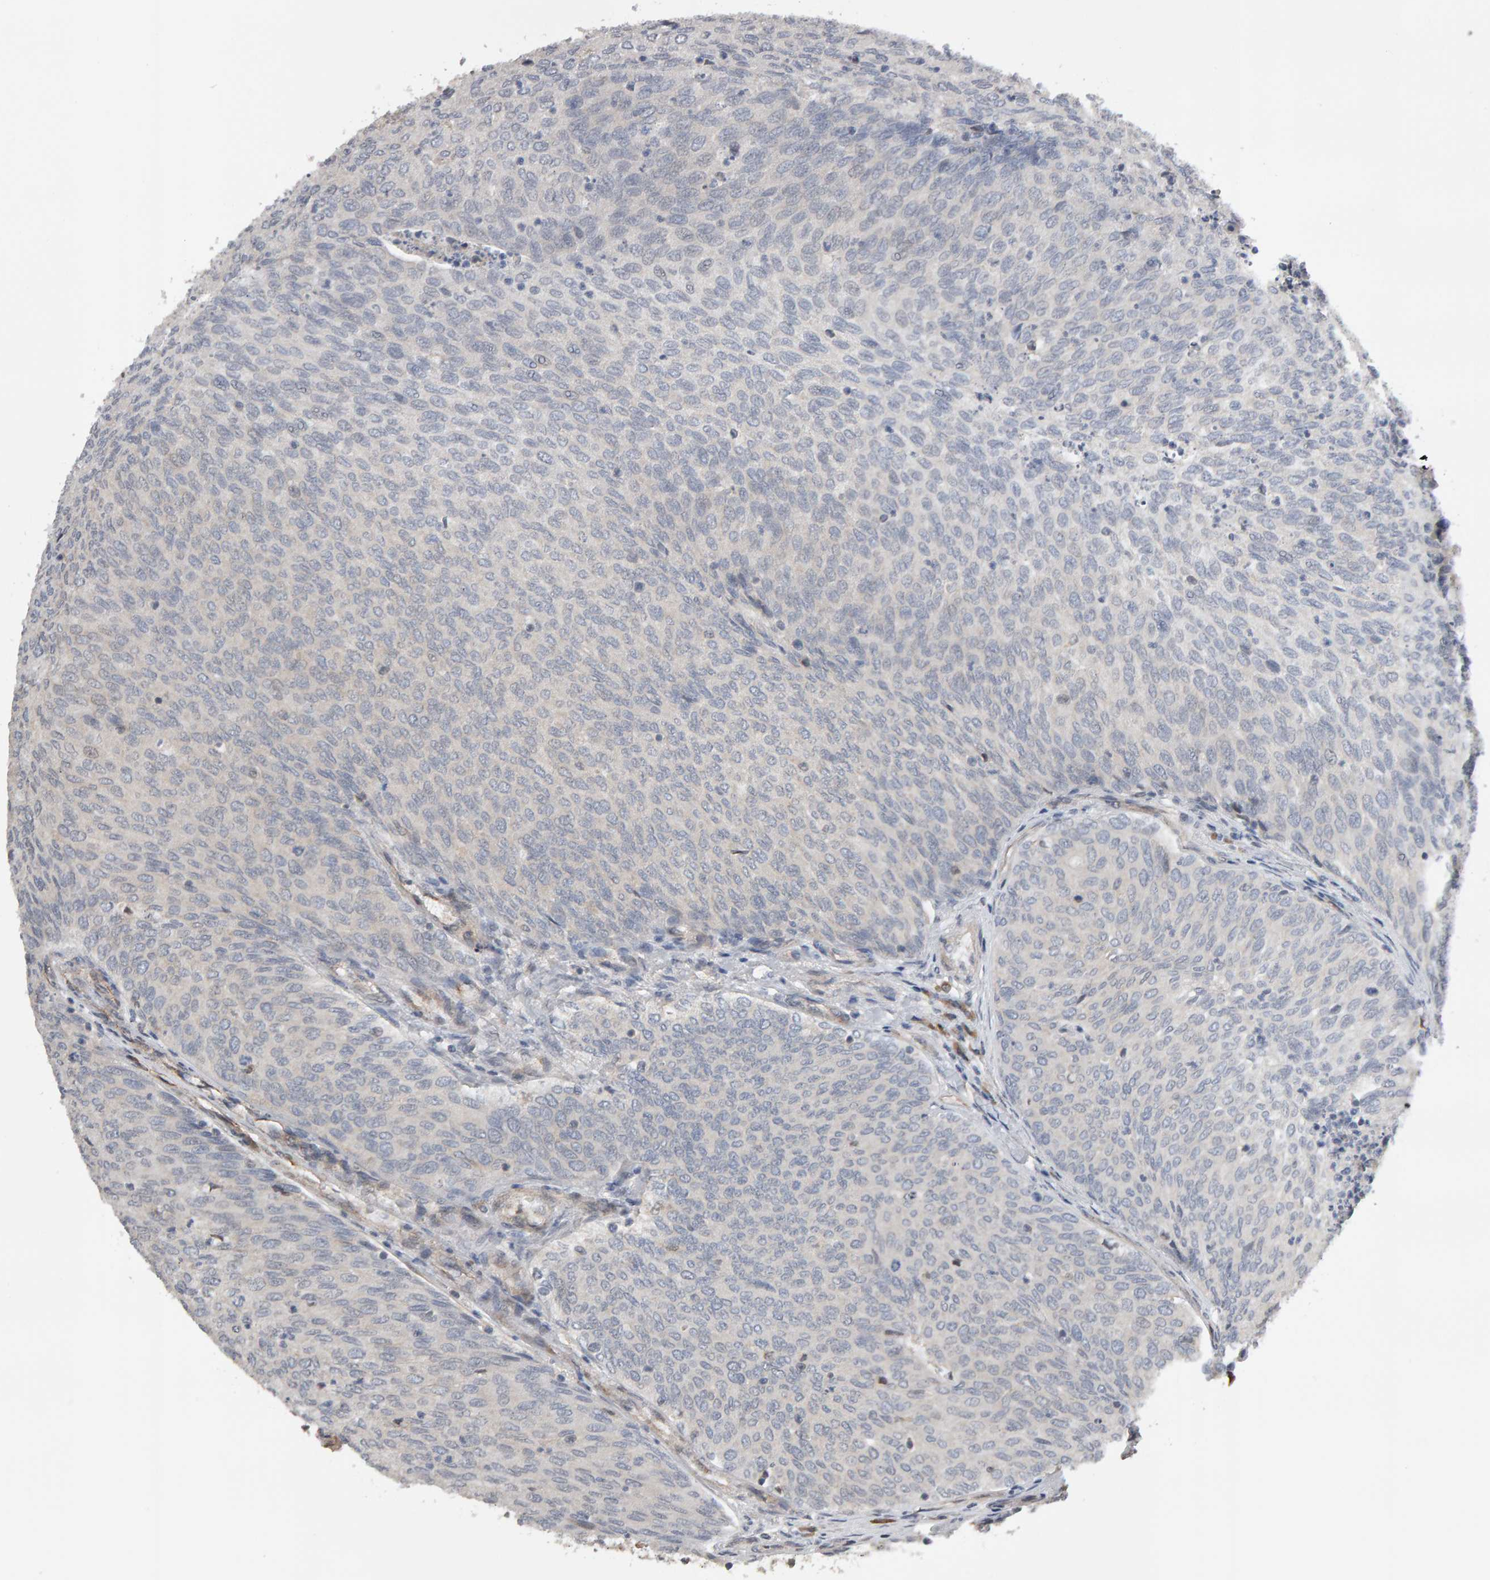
{"staining": {"intensity": "negative", "quantity": "none", "location": "none"}, "tissue": "urothelial cancer", "cell_type": "Tumor cells", "image_type": "cancer", "snomed": [{"axis": "morphology", "description": "Urothelial carcinoma, Low grade"}, {"axis": "topography", "description": "Urinary bladder"}], "caption": "This image is of urothelial cancer stained with immunohistochemistry (IHC) to label a protein in brown with the nuclei are counter-stained blue. There is no positivity in tumor cells. (DAB (3,3'-diaminobenzidine) immunohistochemistry, high magnification).", "gene": "COASY", "patient": {"sex": "female", "age": 79}}